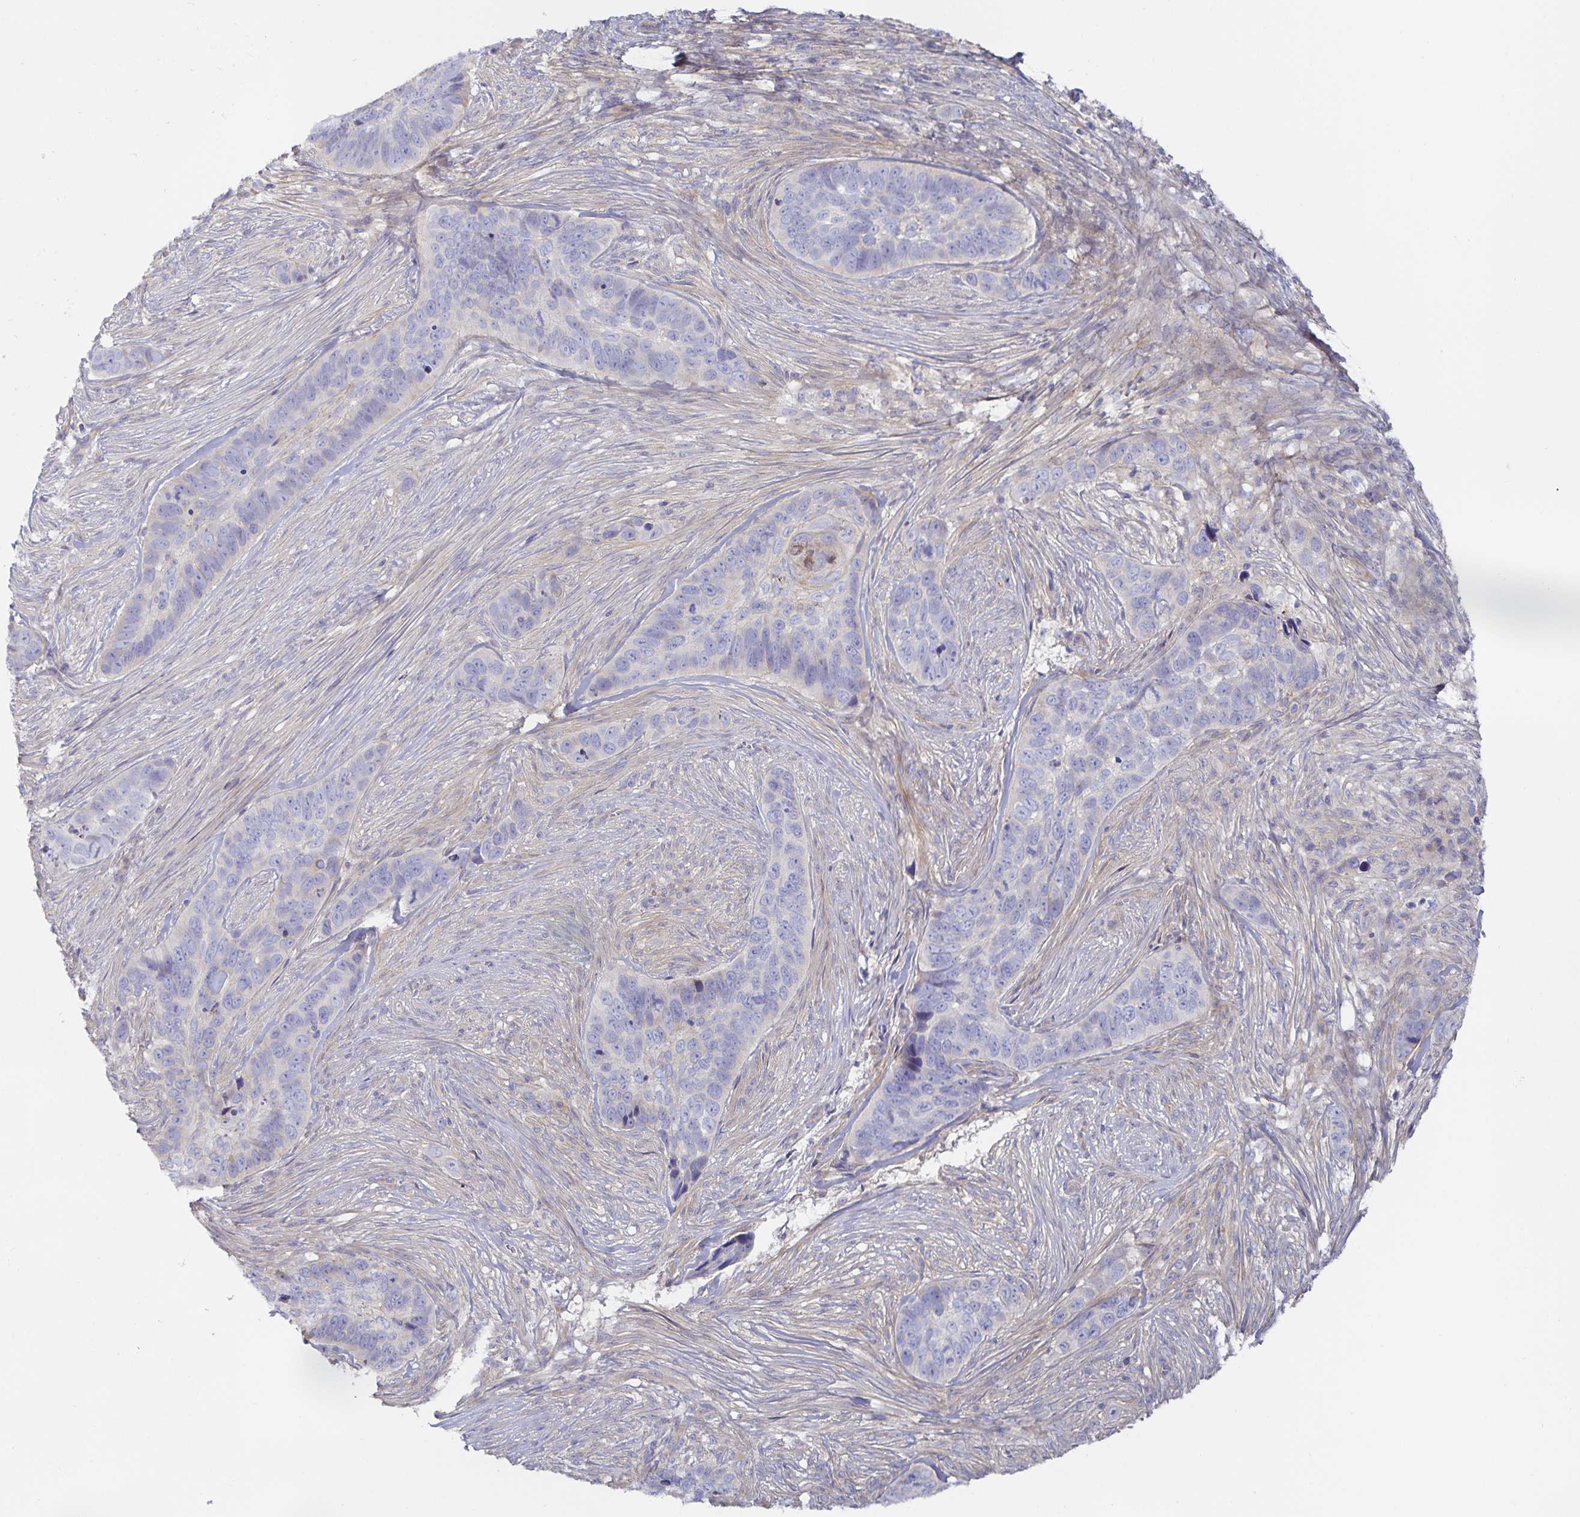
{"staining": {"intensity": "negative", "quantity": "none", "location": "none"}, "tissue": "skin cancer", "cell_type": "Tumor cells", "image_type": "cancer", "snomed": [{"axis": "morphology", "description": "Basal cell carcinoma"}, {"axis": "topography", "description": "Skin"}], "caption": "IHC histopathology image of skin basal cell carcinoma stained for a protein (brown), which displays no staining in tumor cells.", "gene": "METTL22", "patient": {"sex": "female", "age": 82}}